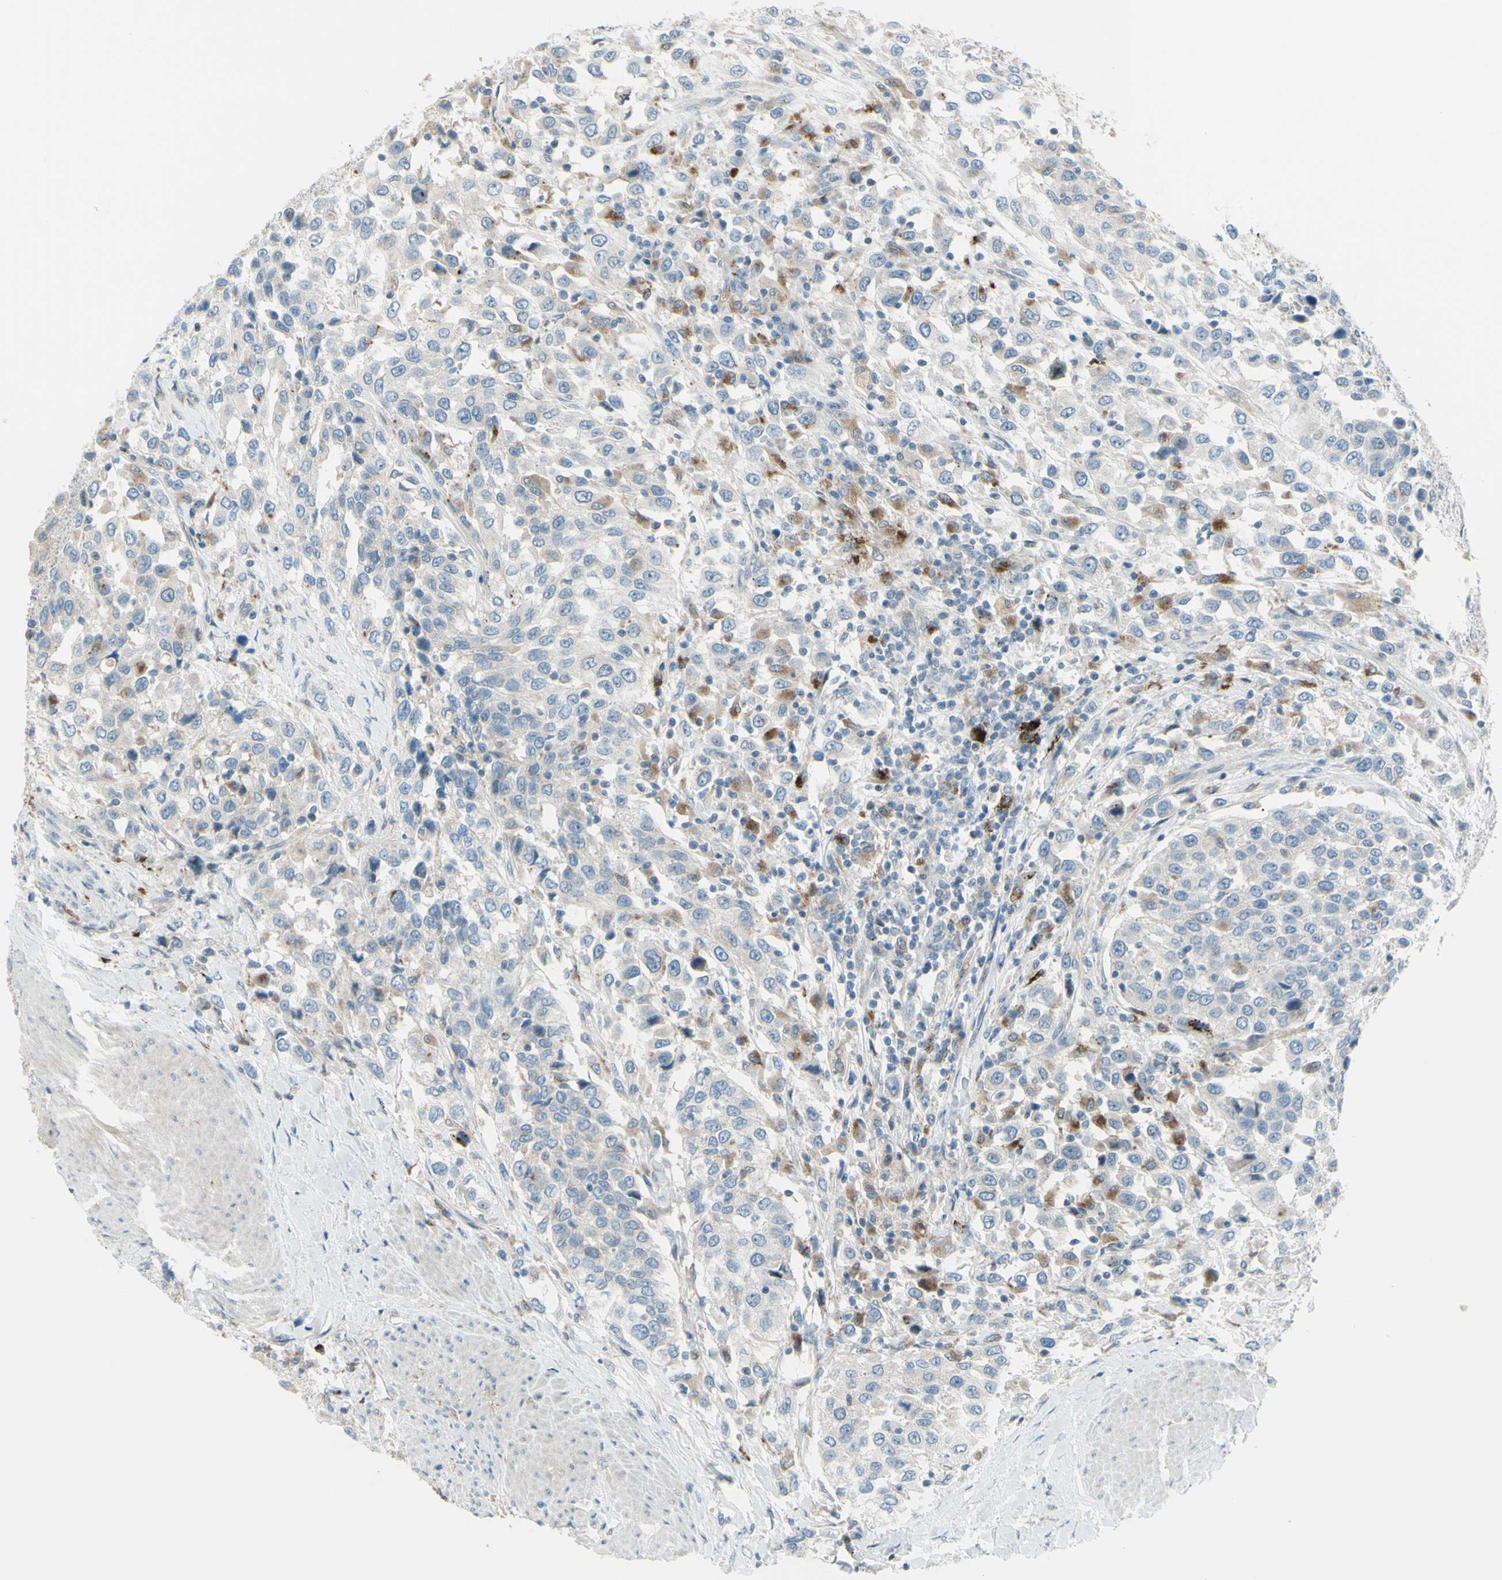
{"staining": {"intensity": "weak", "quantity": "<25%", "location": "cytoplasmic/membranous"}, "tissue": "urothelial cancer", "cell_type": "Tumor cells", "image_type": "cancer", "snomed": [{"axis": "morphology", "description": "Urothelial carcinoma, High grade"}, {"axis": "topography", "description": "Urinary bladder"}], "caption": "Immunohistochemical staining of human urothelial cancer demonstrates no significant staining in tumor cells.", "gene": "LMTK2", "patient": {"sex": "female", "age": 80}}